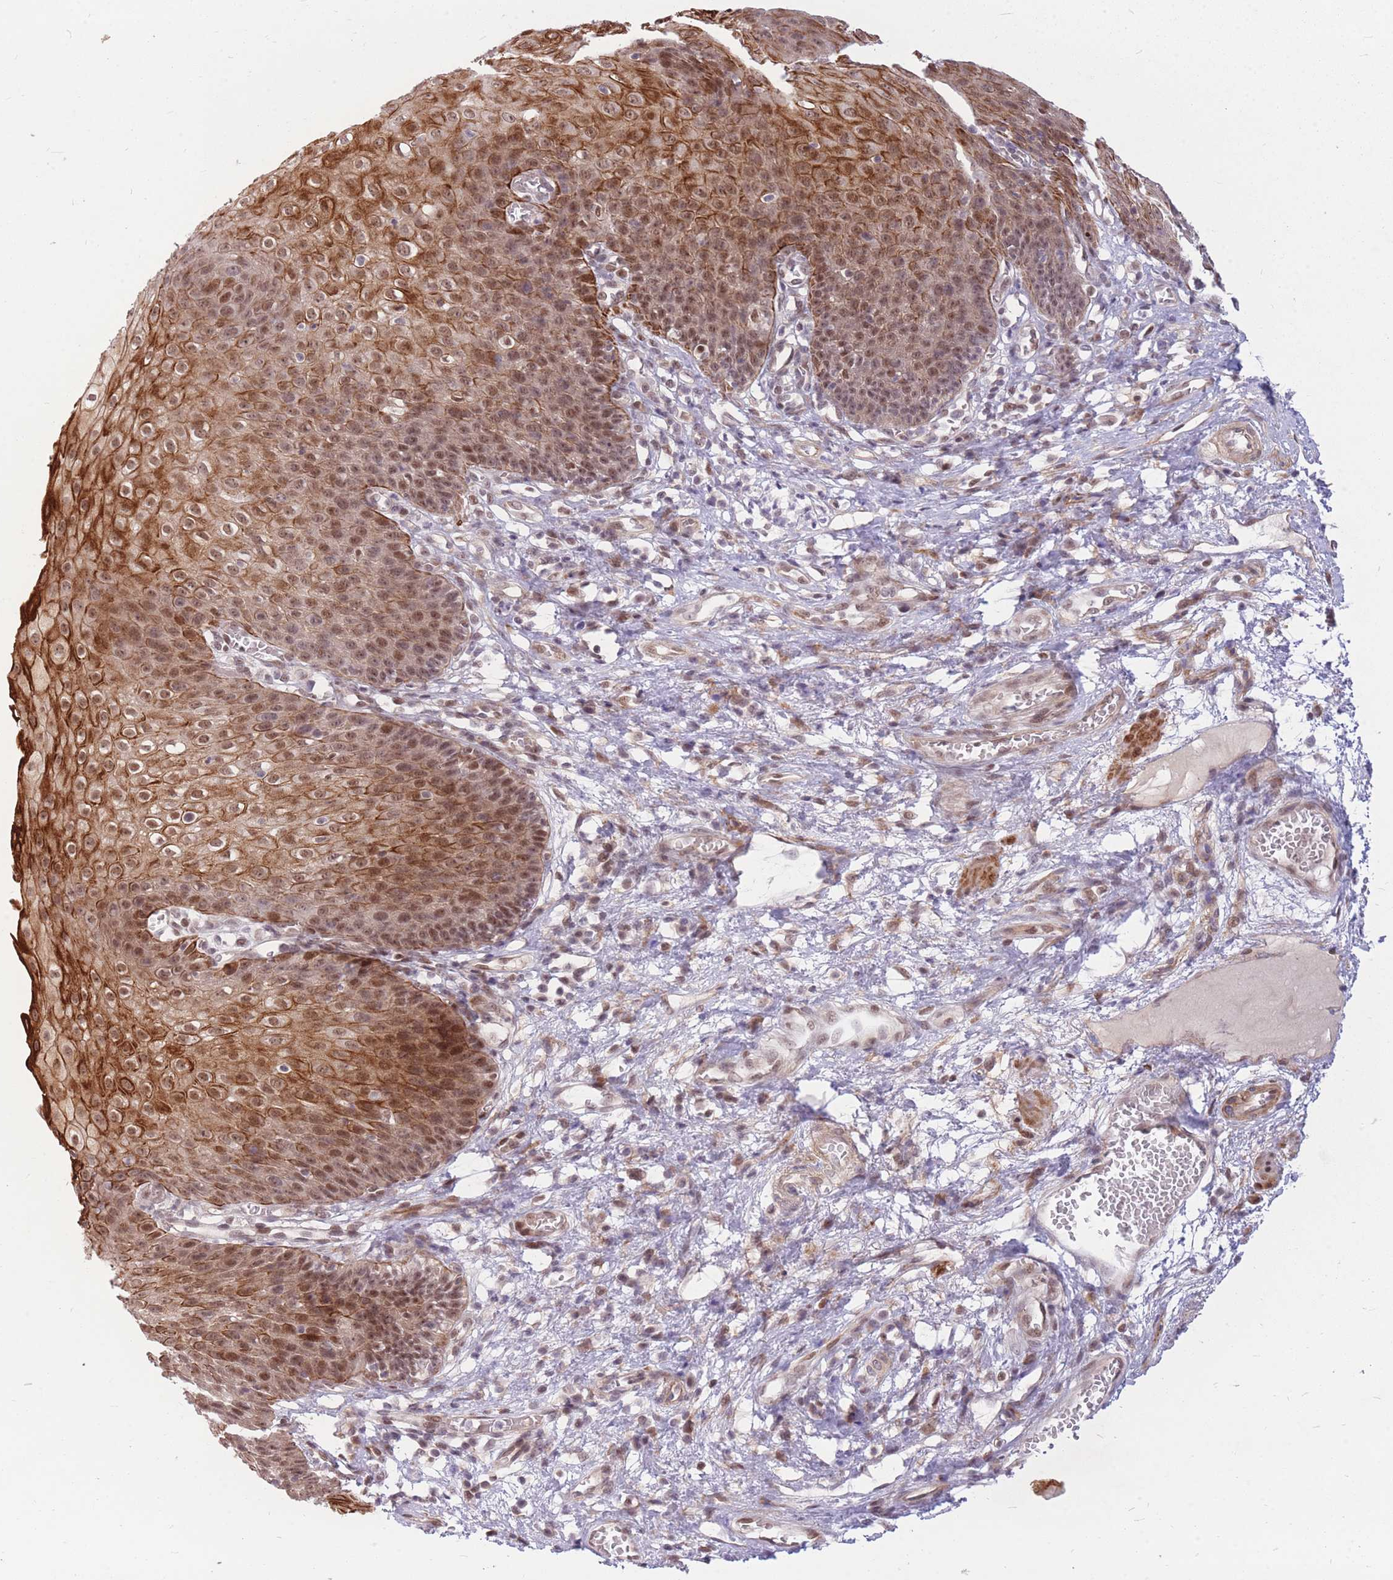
{"staining": {"intensity": "strong", "quantity": ">75%", "location": "cytoplasmic/membranous,nuclear"}, "tissue": "esophagus", "cell_type": "Squamous epithelial cells", "image_type": "normal", "snomed": [{"axis": "morphology", "description": "Normal tissue, NOS"}, {"axis": "topography", "description": "Esophagus"}], "caption": "The immunohistochemical stain shows strong cytoplasmic/membranous,nuclear positivity in squamous epithelial cells of benign esophagus. (DAB IHC with brightfield microscopy, high magnification).", "gene": "ERCC2", "patient": {"sex": "male", "age": 71}}